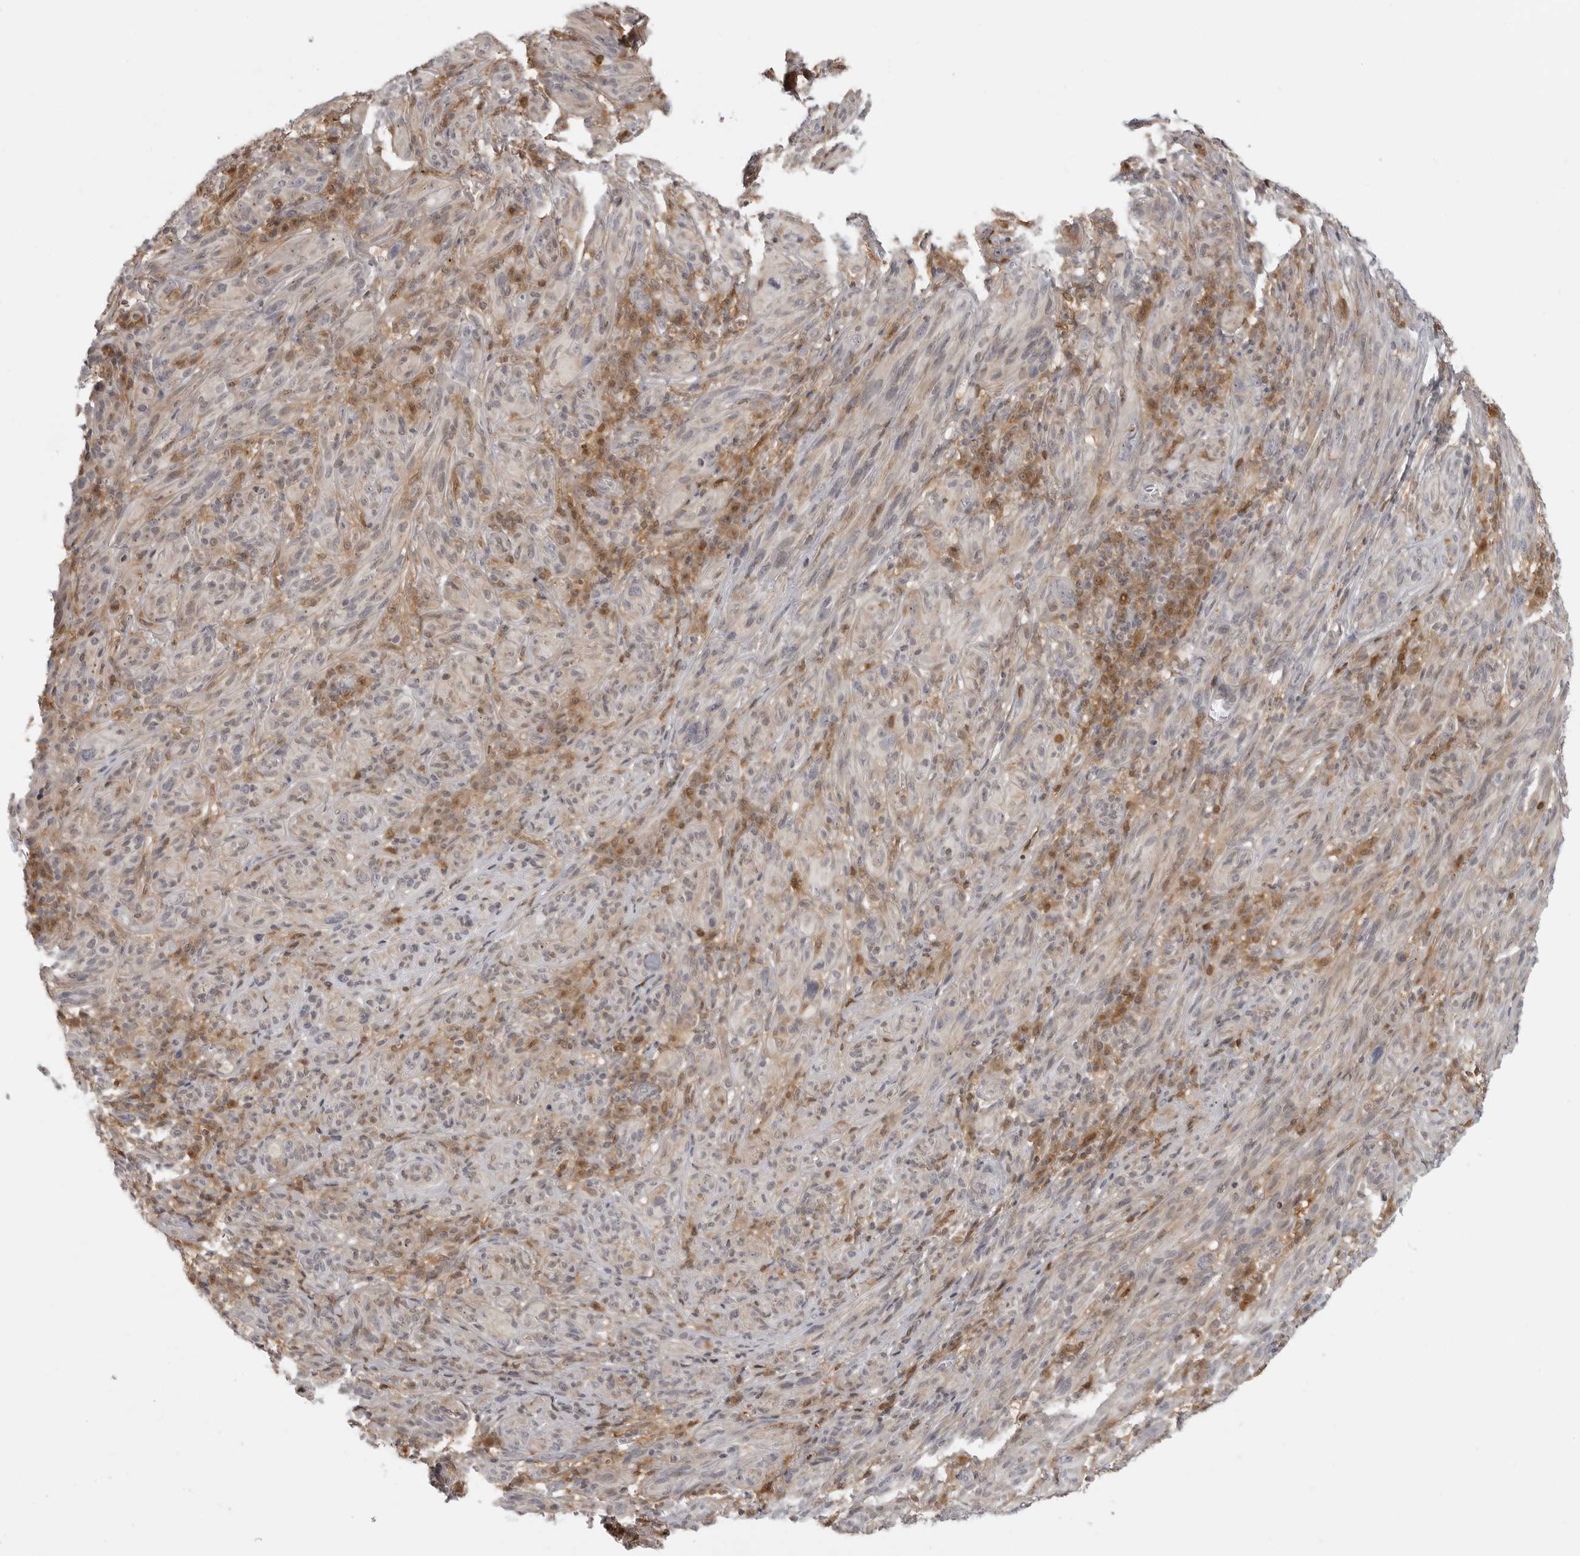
{"staining": {"intensity": "negative", "quantity": "none", "location": "none"}, "tissue": "melanoma", "cell_type": "Tumor cells", "image_type": "cancer", "snomed": [{"axis": "morphology", "description": "Malignant melanoma, NOS"}, {"axis": "topography", "description": "Skin of head"}], "caption": "This image is of melanoma stained with immunohistochemistry to label a protein in brown with the nuclei are counter-stained blue. There is no positivity in tumor cells.", "gene": "CTIF", "patient": {"sex": "male", "age": 96}}